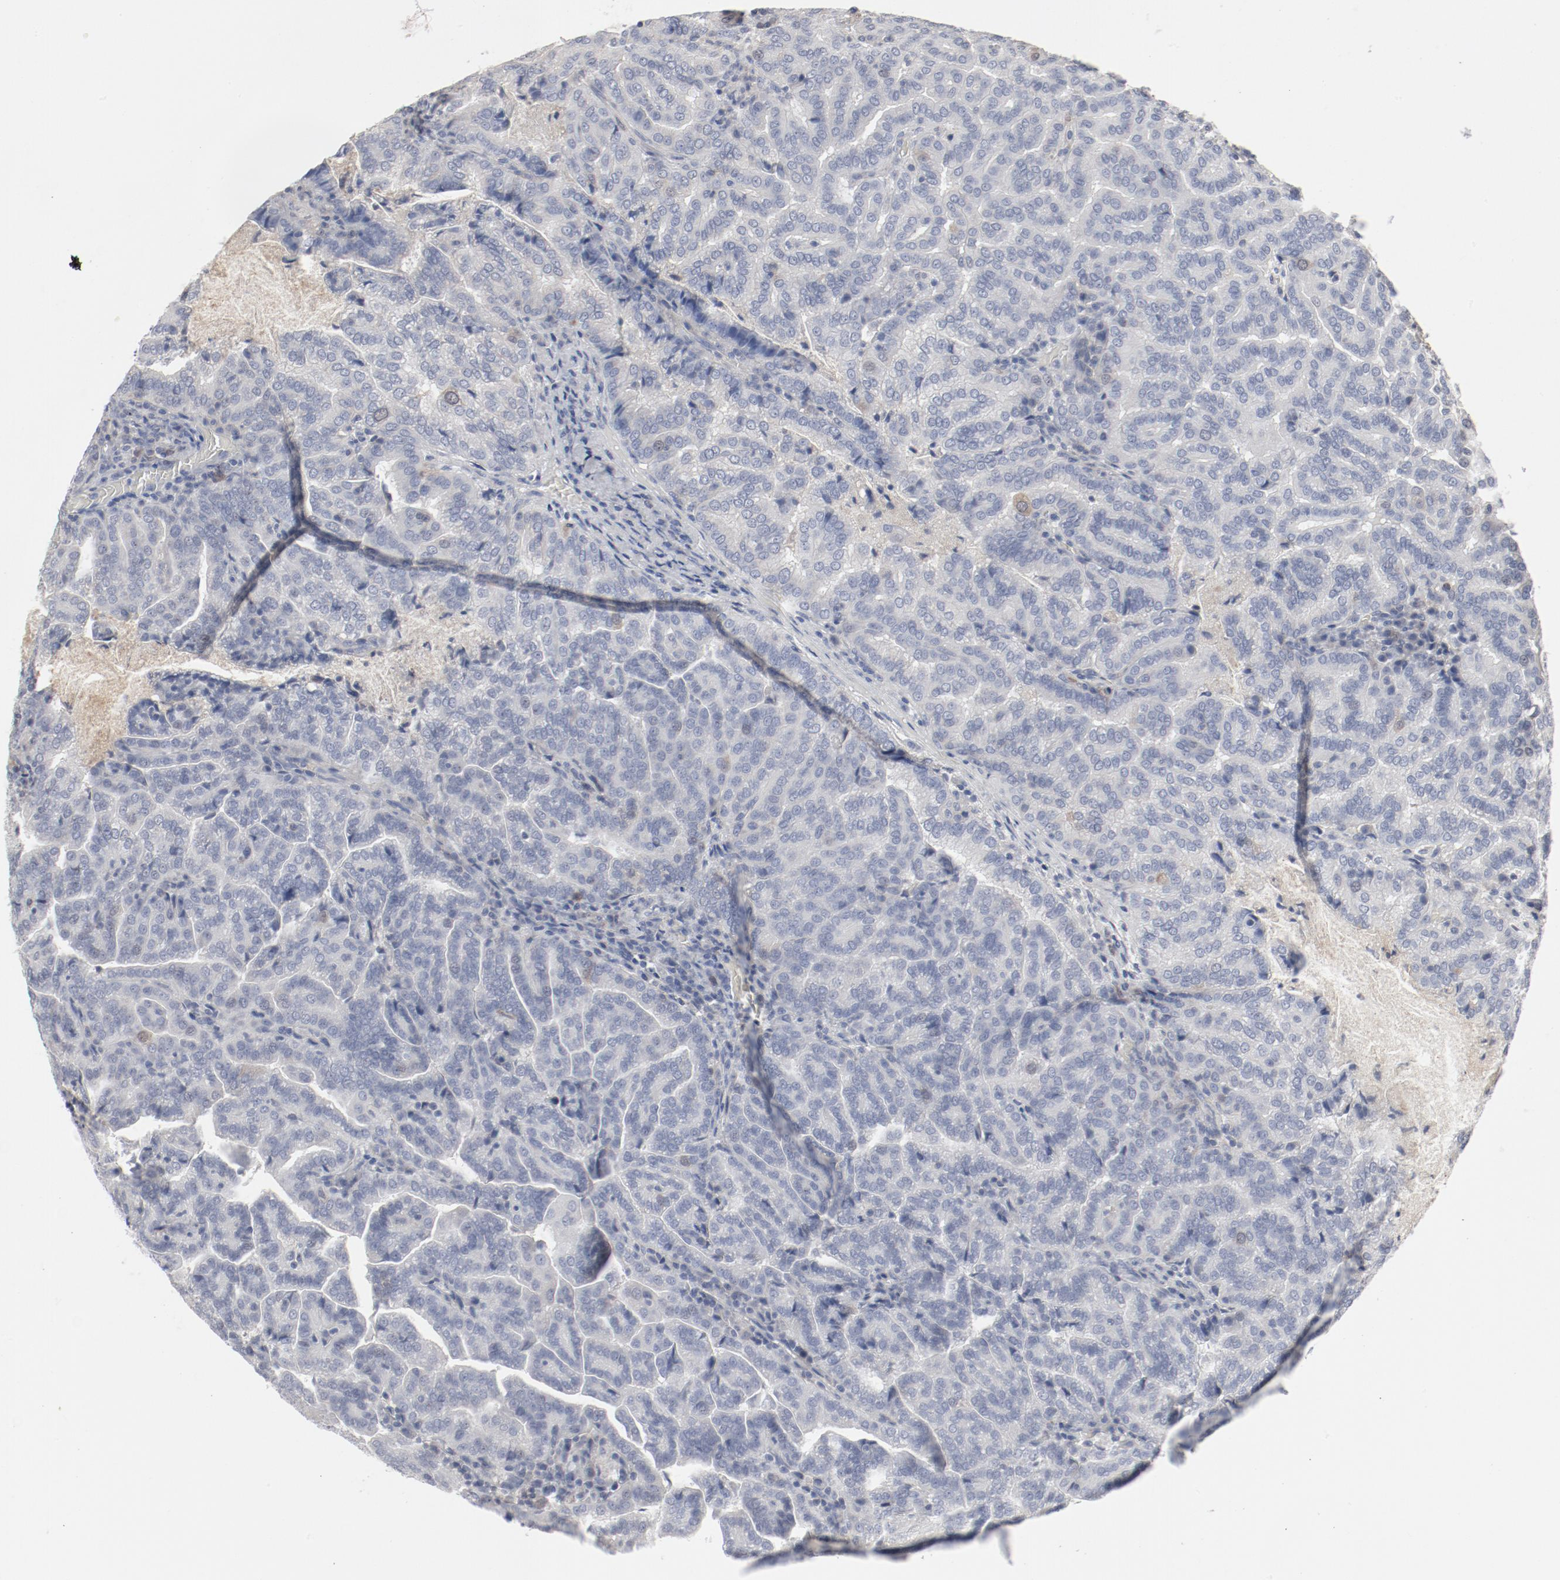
{"staining": {"intensity": "moderate", "quantity": "<25%", "location": "cytoplasmic/membranous,nuclear"}, "tissue": "renal cancer", "cell_type": "Tumor cells", "image_type": "cancer", "snomed": [{"axis": "morphology", "description": "Adenocarcinoma, NOS"}, {"axis": "topography", "description": "Kidney"}], "caption": "Human adenocarcinoma (renal) stained with a brown dye reveals moderate cytoplasmic/membranous and nuclear positive expression in approximately <25% of tumor cells.", "gene": "CDK1", "patient": {"sex": "male", "age": 61}}